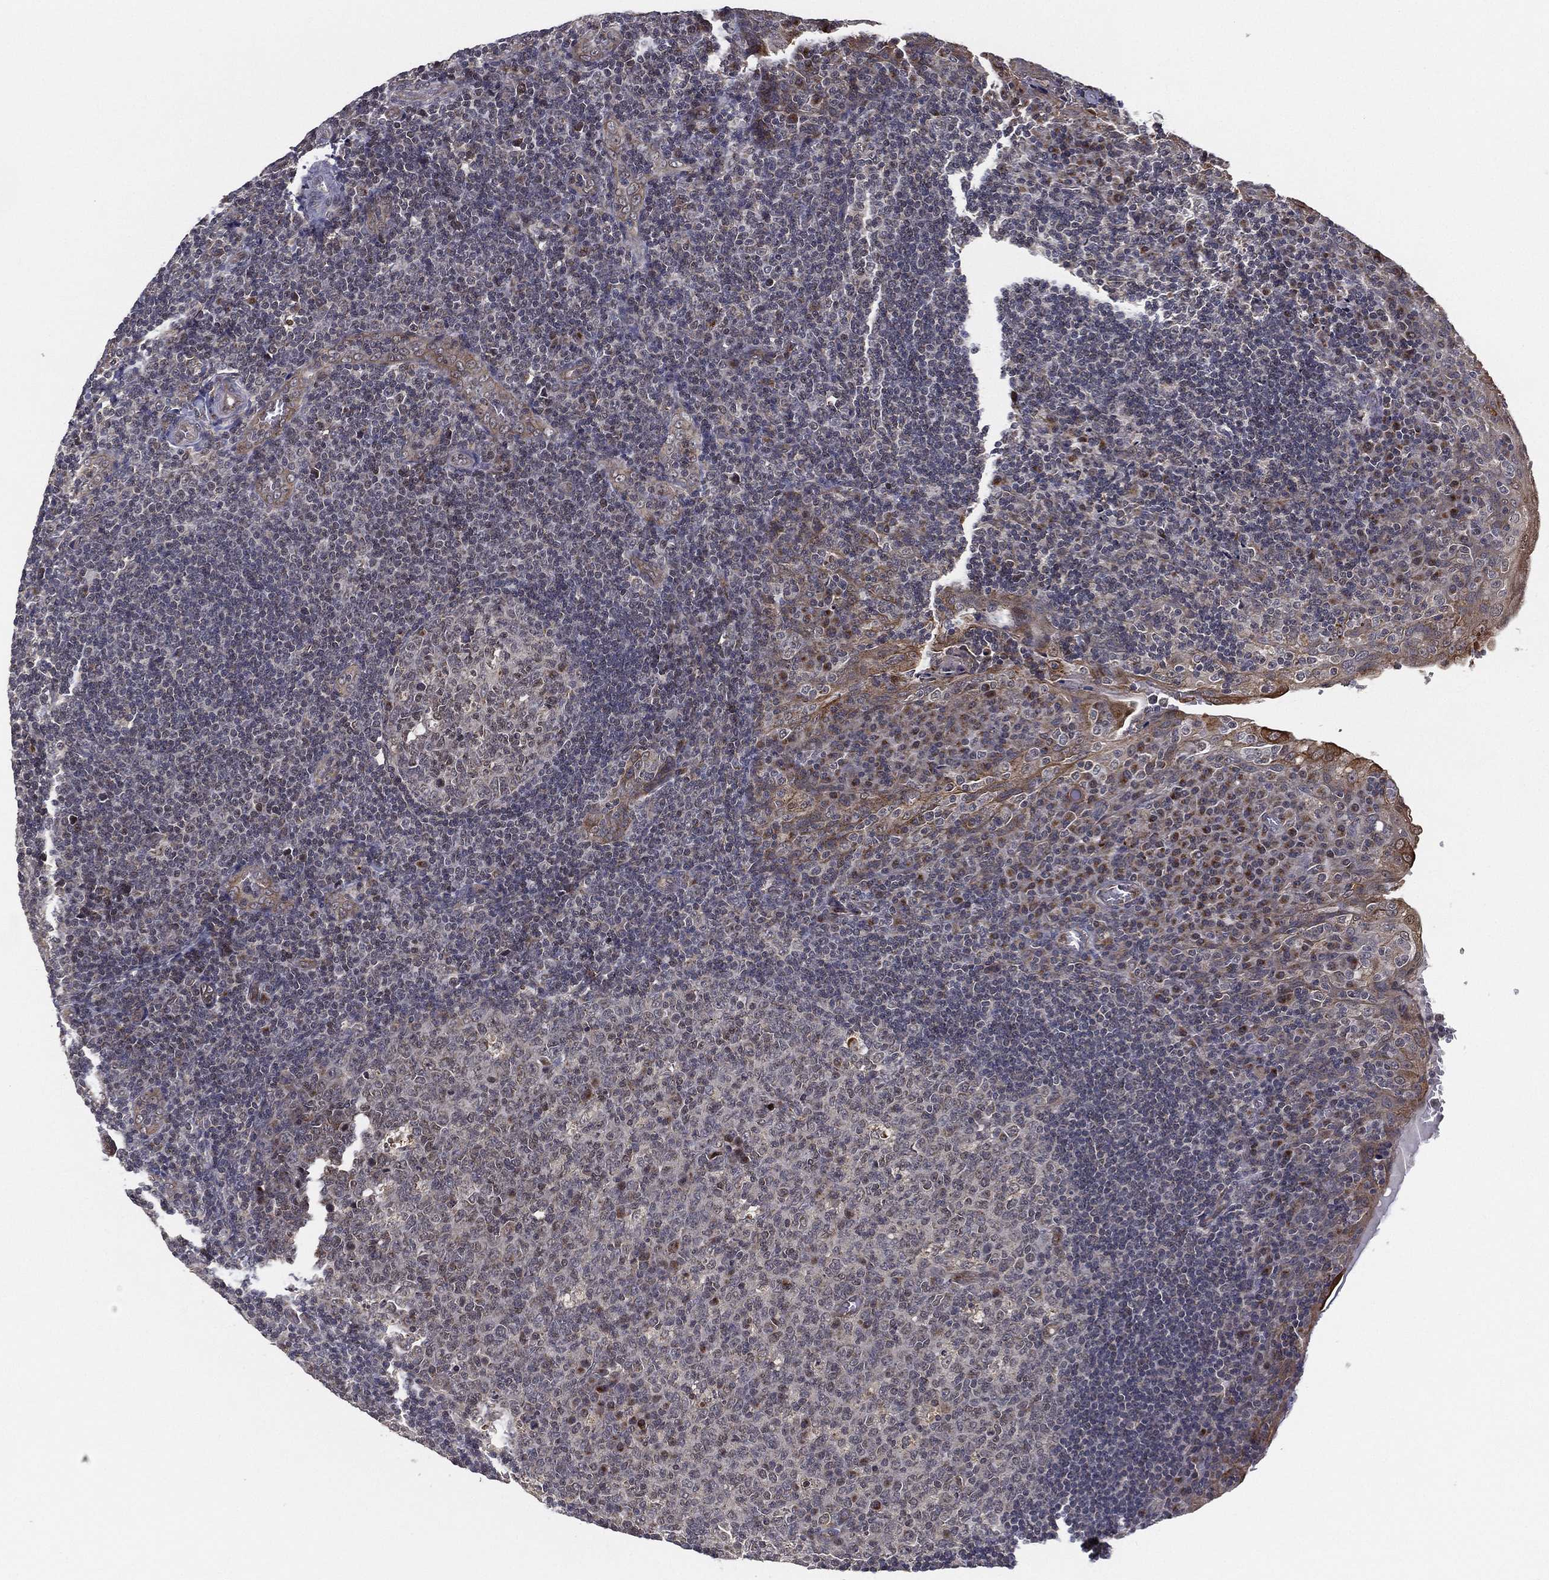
{"staining": {"intensity": "moderate", "quantity": "<25%", "location": "cytoplasmic/membranous"}, "tissue": "tonsil", "cell_type": "Germinal center cells", "image_type": "normal", "snomed": [{"axis": "morphology", "description": "Normal tissue, NOS"}, {"axis": "topography", "description": "Tonsil"}], "caption": "The photomicrograph demonstrates immunohistochemical staining of benign tonsil. There is moderate cytoplasmic/membranous staining is identified in about <25% of germinal center cells. Nuclei are stained in blue.", "gene": "UACA", "patient": {"sex": "male", "age": 17}}